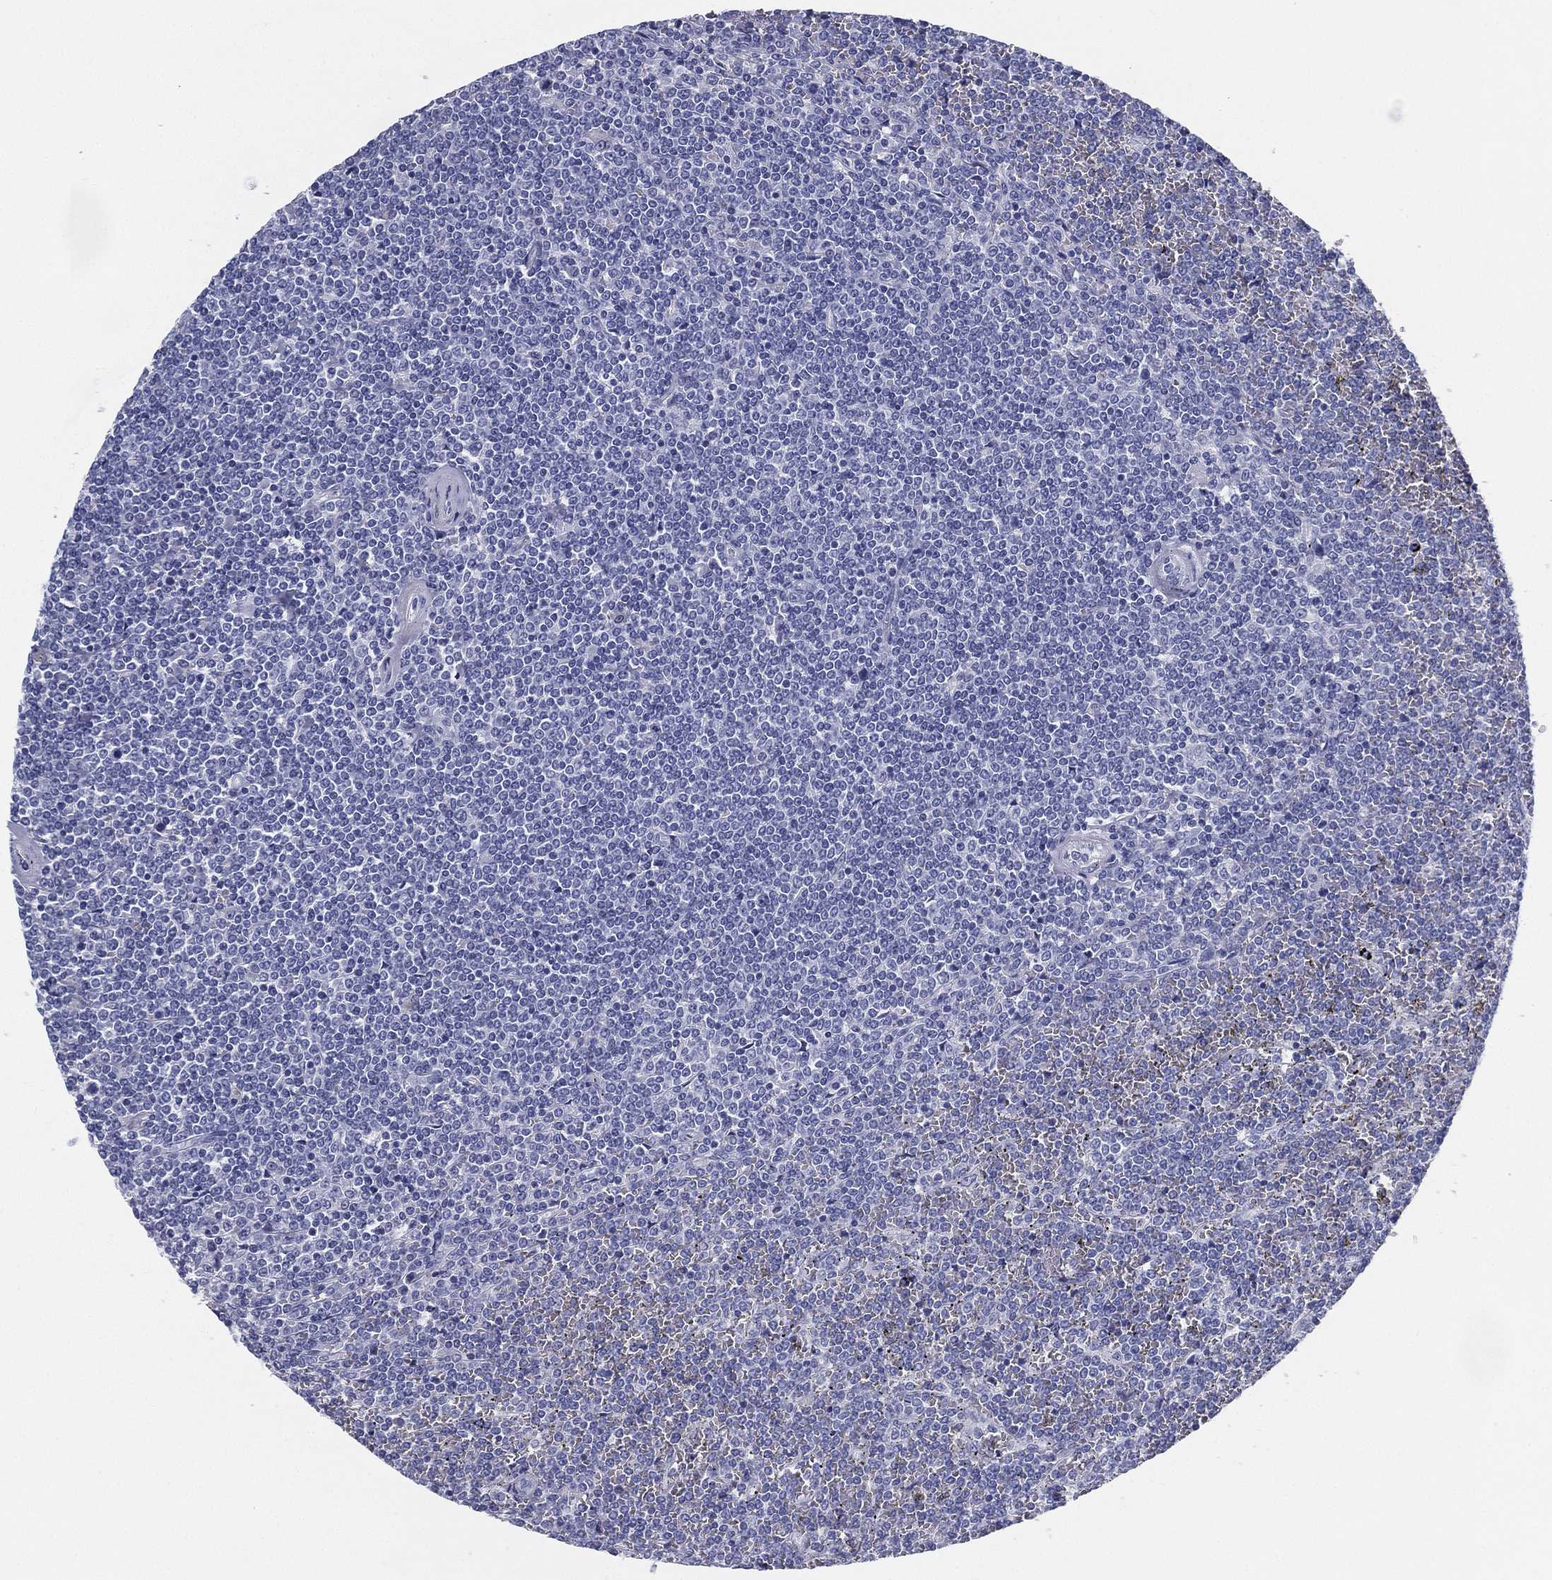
{"staining": {"intensity": "negative", "quantity": "none", "location": "none"}, "tissue": "lymphoma", "cell_type": "Tumor cells", "image_type": "cancer", "snomed": [{"axis": "morphology", "description": "Malignant lymphoma, non-Hodgkin's type, Low grade"}, {"axis": "topography", "description": "Spleen"}], "caption": "Tumor cells show no significant staining in low-grade malignant lymphoma, non-Hodgkin's type.", "gene": "ATP1B2", "patient": {"sex": "female", "age": 19}}